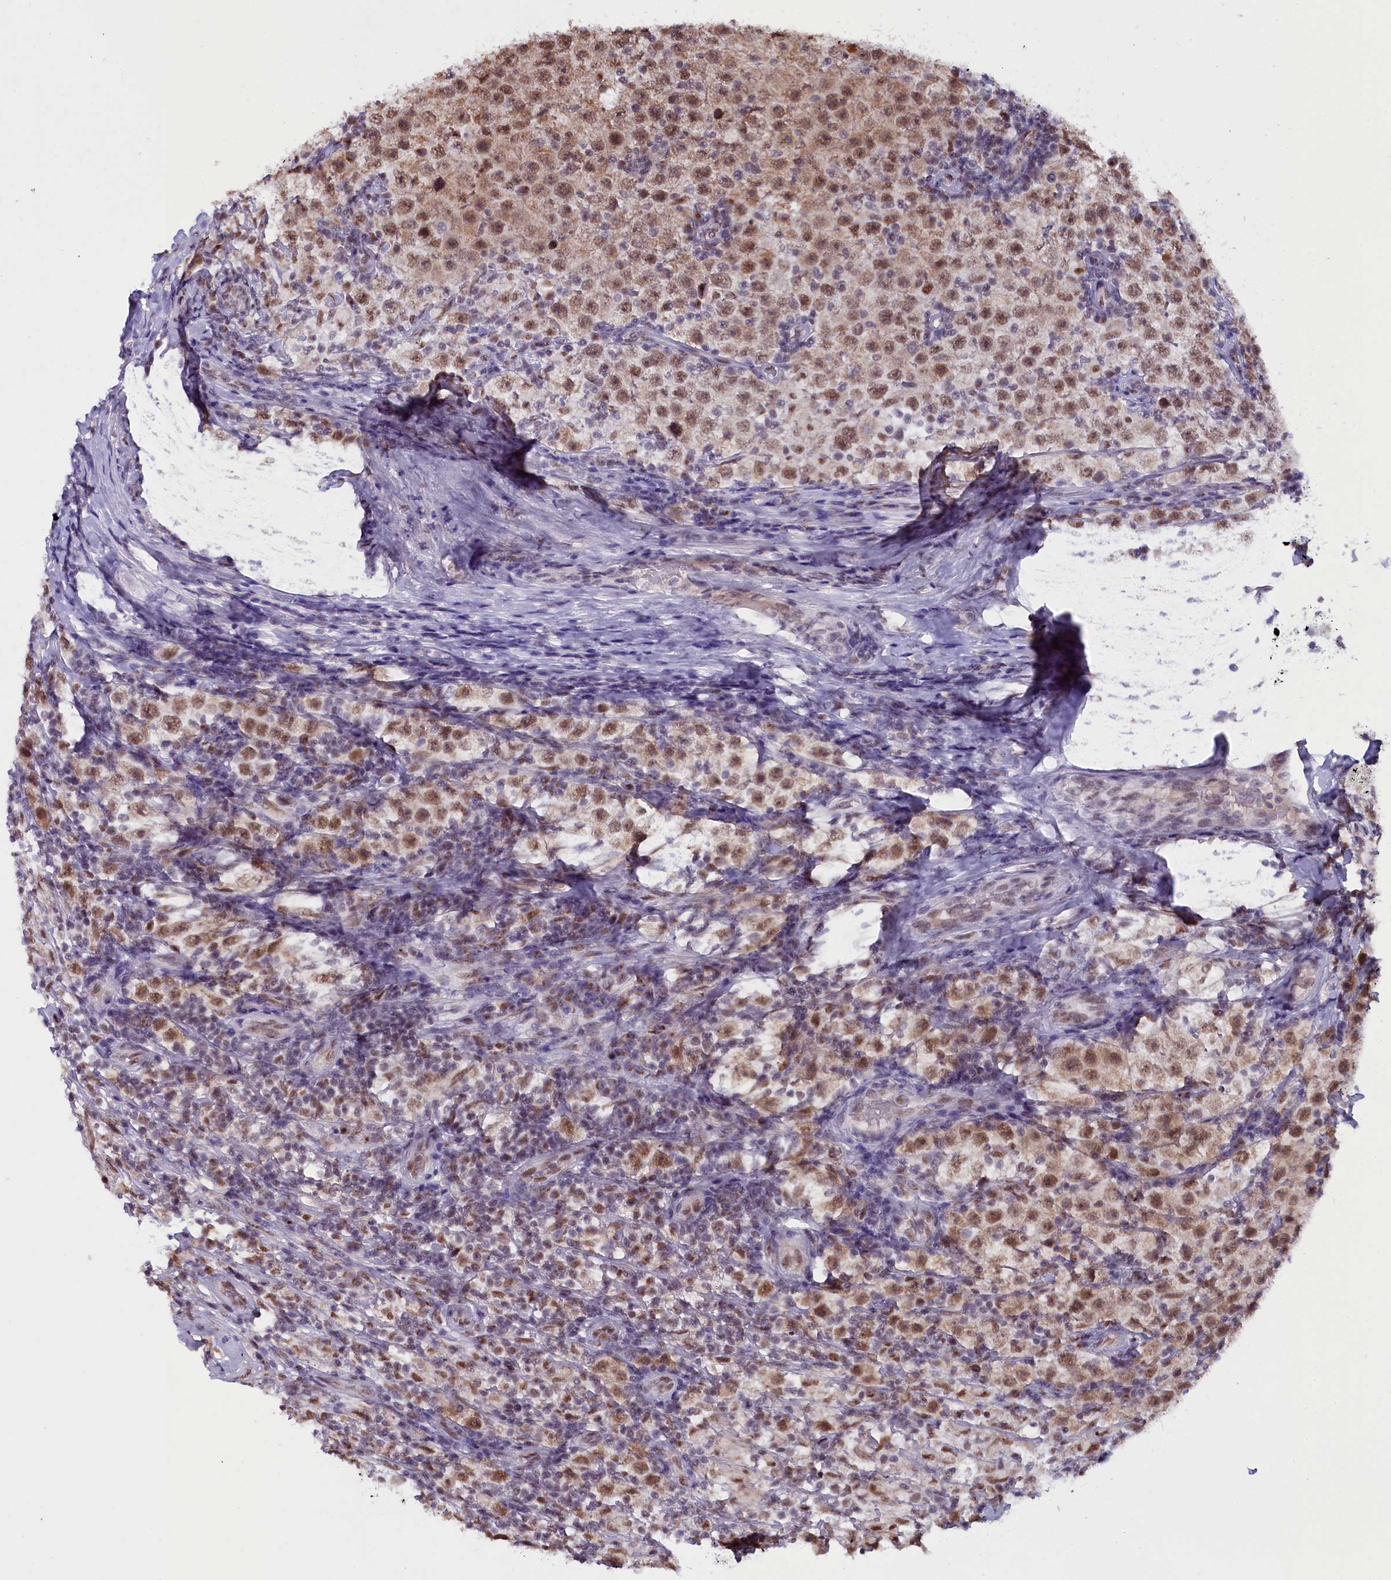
{"staining": {"intensity": "moderate", "quantity": ">75%", "location": "nuclear"}, "tissue": "testis cancer", "cell_type": "Tumor cells", "image_type": "cancer", "snomed": [{"axis": "morphology", "description": "Normal tissue, NOS"}, {"axis": "morphology", "description": "Urothelial carcinoma, High grade"}, {"axis": "morphology", "description": "Seminoma, NOS"}, {"axis": "morphology", "description": "Carcinoma, Embryonal, NOS"}, {"axis": "topography", "description": "Urinary bladder"}, {"axis": "topography", "description": "Testis"}], "caption": "Moderate nuclear expression for a protein is appreciated in approximately >75% of tumor cells of testis cancer using immunohistochemistry.", "gene": "NCBP1", "patient": {"sex": "male", "age": 41}}